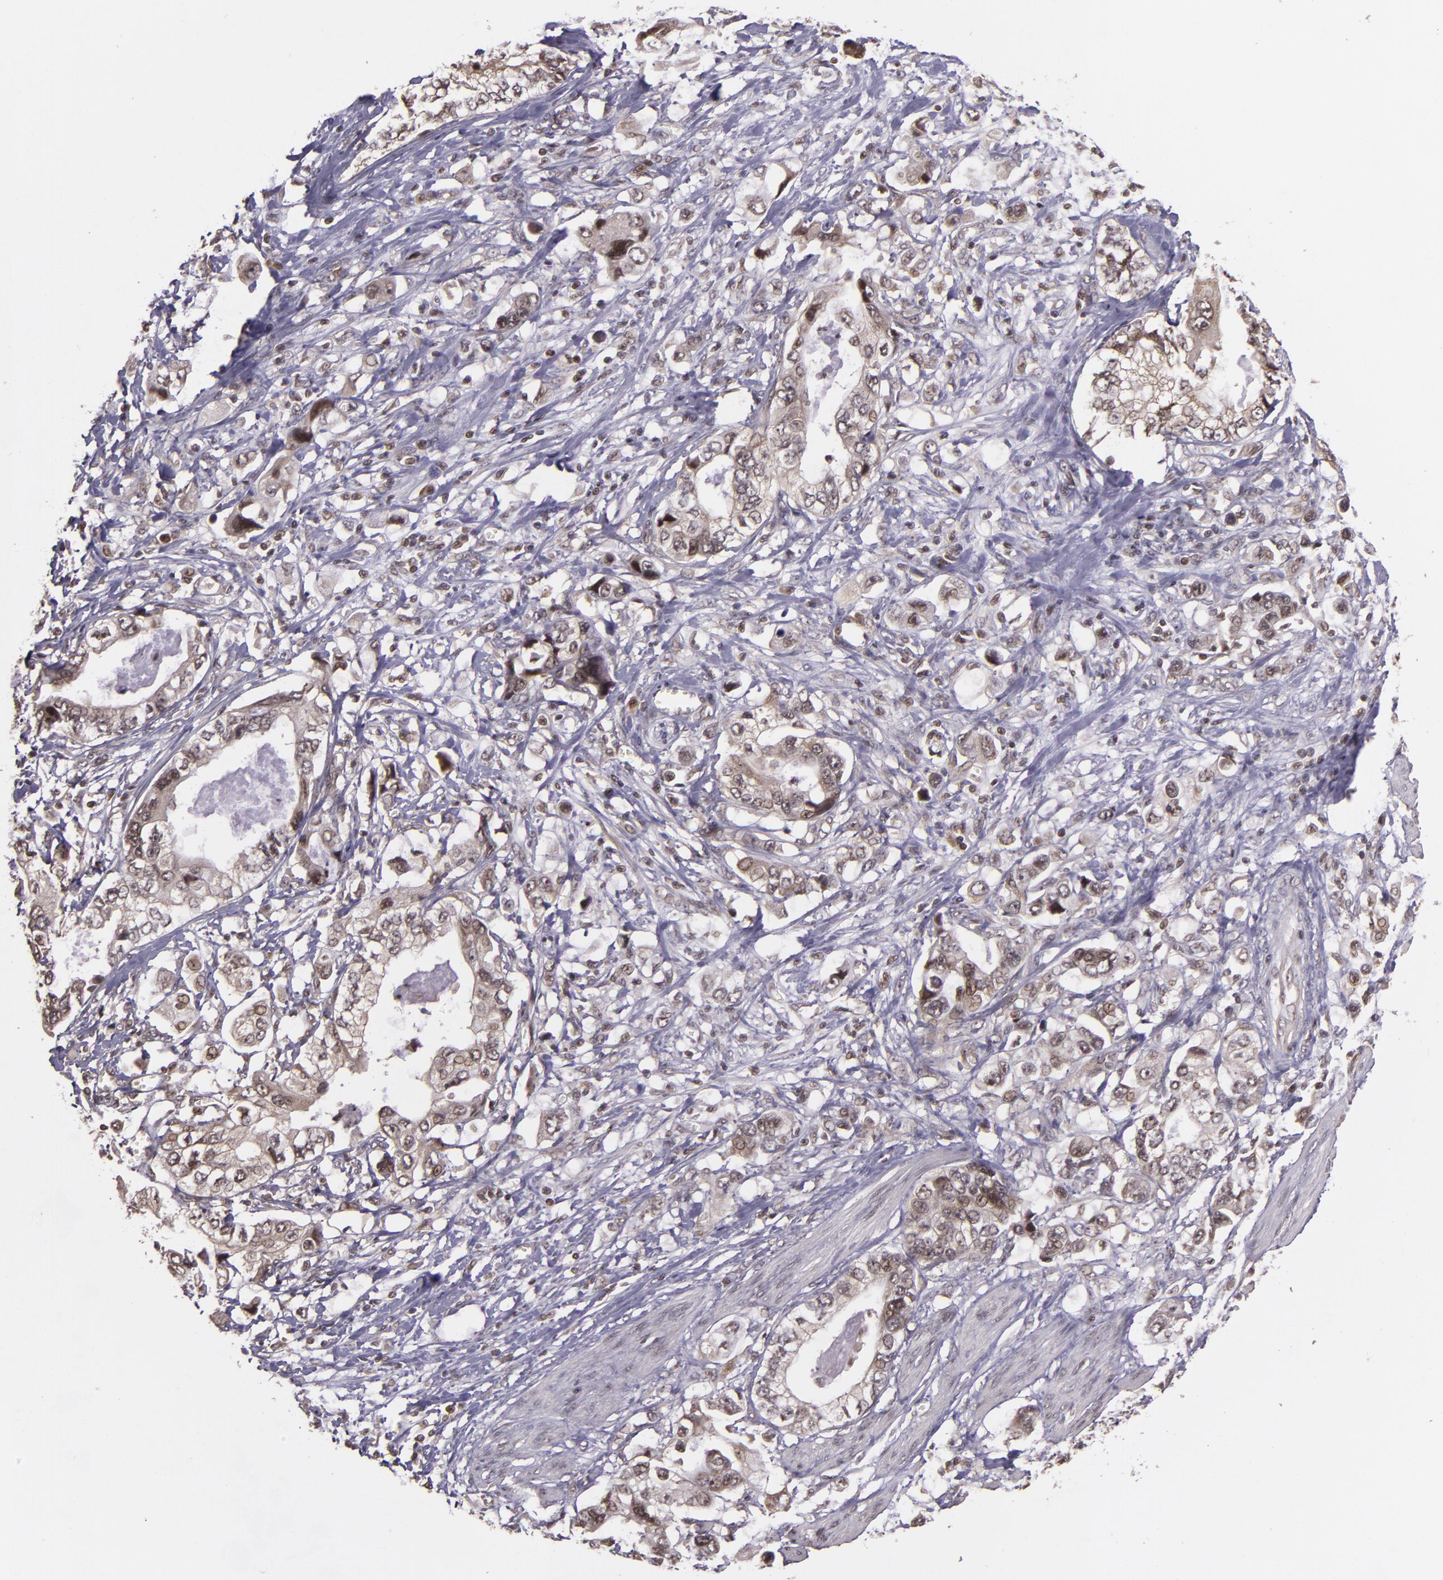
{"staining": {"intensity": "weak", "quantity": "25%-75%", "location": "cytoplasmic/membranous,nuclear"}, "tissue": "stomach cancer", "cell_type": "Tumor cells", "image_type": "cancer", "snomed": [{"axis": "morphology", "description": "Adenocarcinoma, NOS"}, {"axis": "topography", "description": "Pancreas"}, {"axis": "topography", "description": "Stomach, upper"}], "caption": "IHC of human stomach cancer demonstrates low levels of weak cytoplasmic/membranous and nuclear expression in approximately 25%-75% of tumor cells. Using DAB (3,3'-diaminobenzidine) (brown) and hematoxylin (blue) stains, captured at high magnification using brightfield microscopy.", "gene": "TXNRD2", "patient": {"sex": "male", "age": 77}}